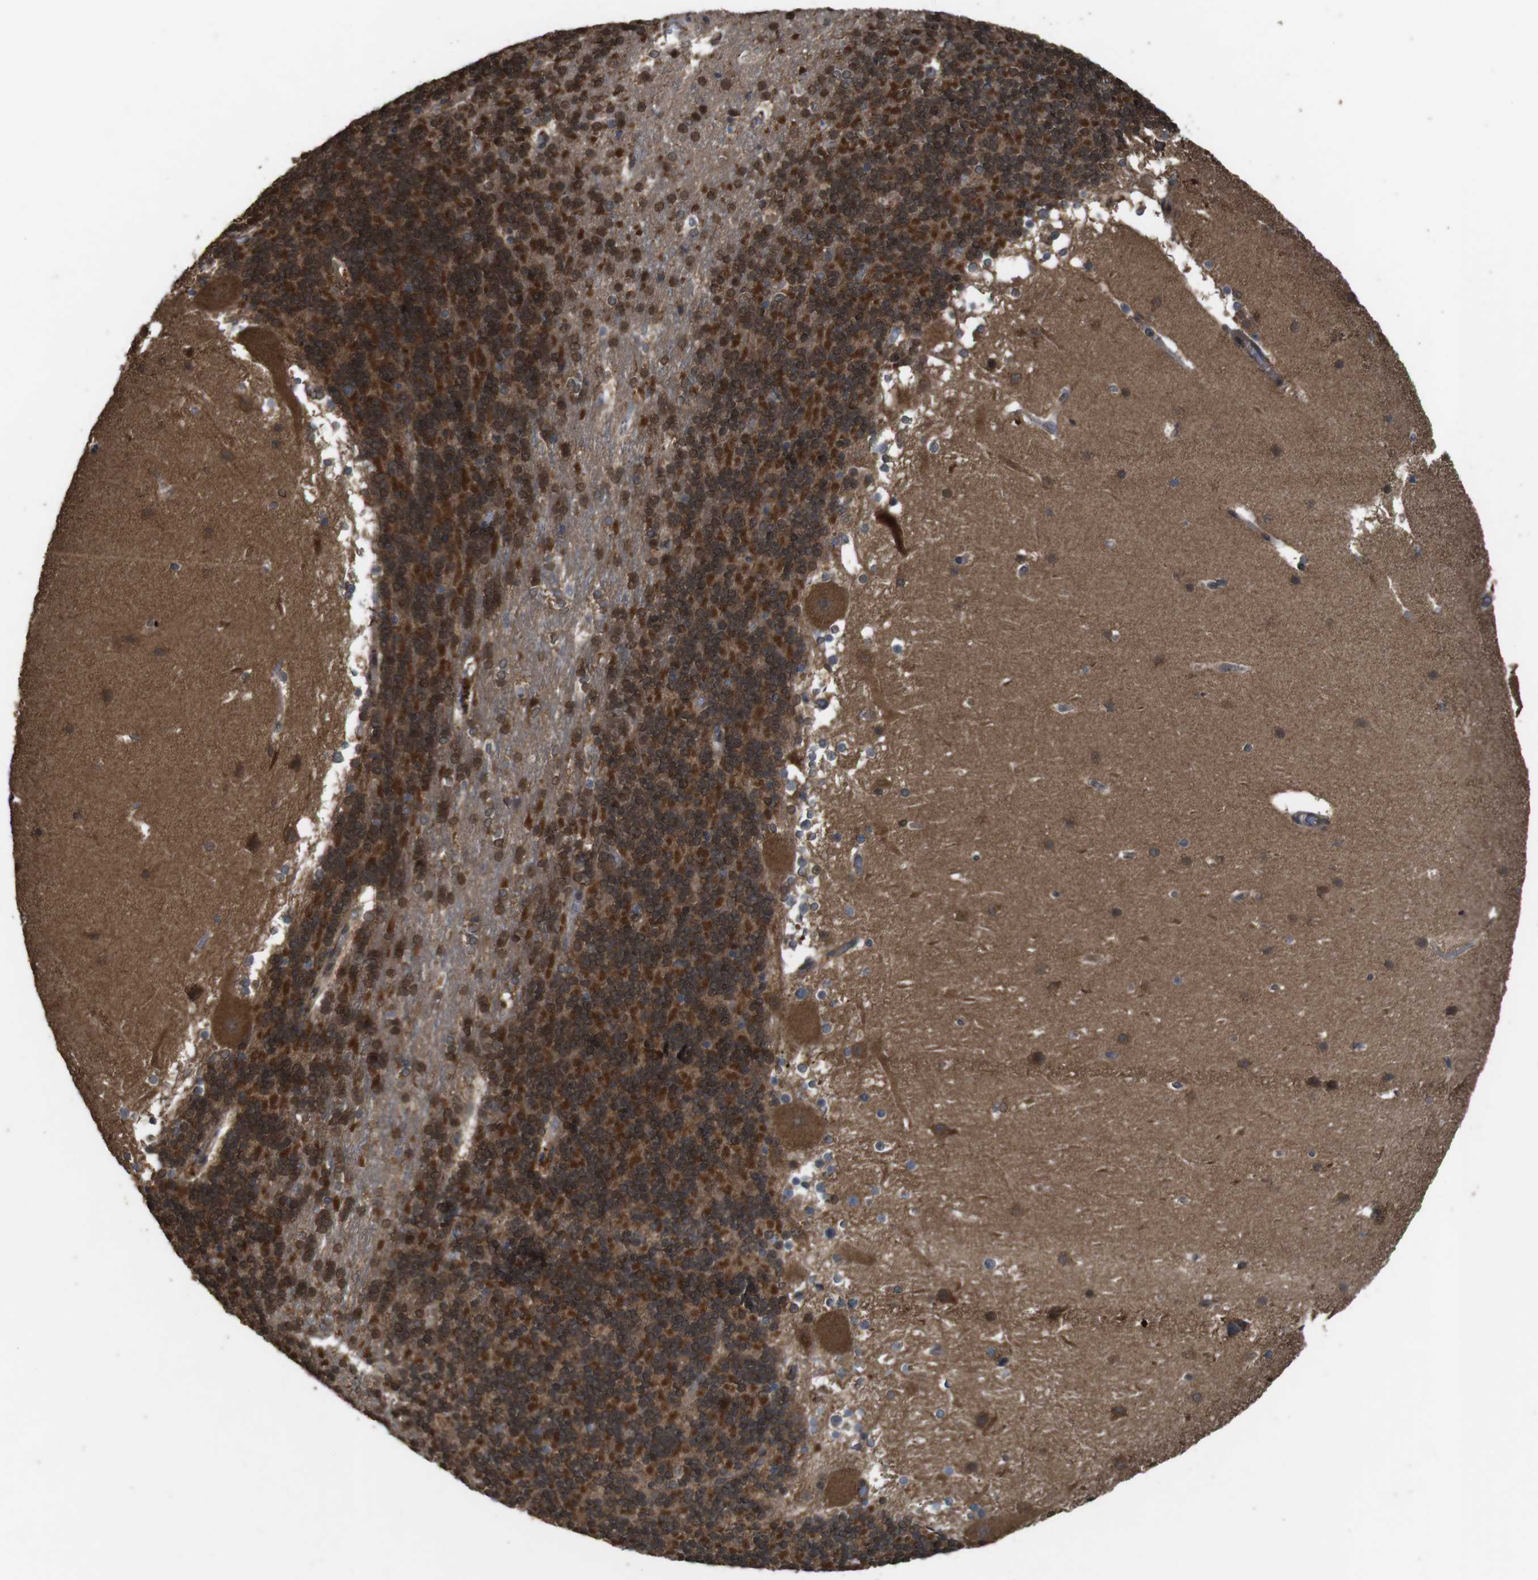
{"staining": {"intensity": "strong", "quantity": ">75%", "location": "cytoplasmic/membranous"}, "tissue": "cerebellum", "cell_type": "Cells in granular layer", "image_type": "normal", "snomed": [{"axis": "morphology", "description": "Normal tissue, NOS"}, {"axis": "topography", "description": "Cerebellum"}], "caption": "Cells in granular layer exhibit strong cytoplasmic/membranous staining in about >75% of cells in normal cerebellum.", "gene": "BAG4", "patient": {"sex": "female", "age": 19}}